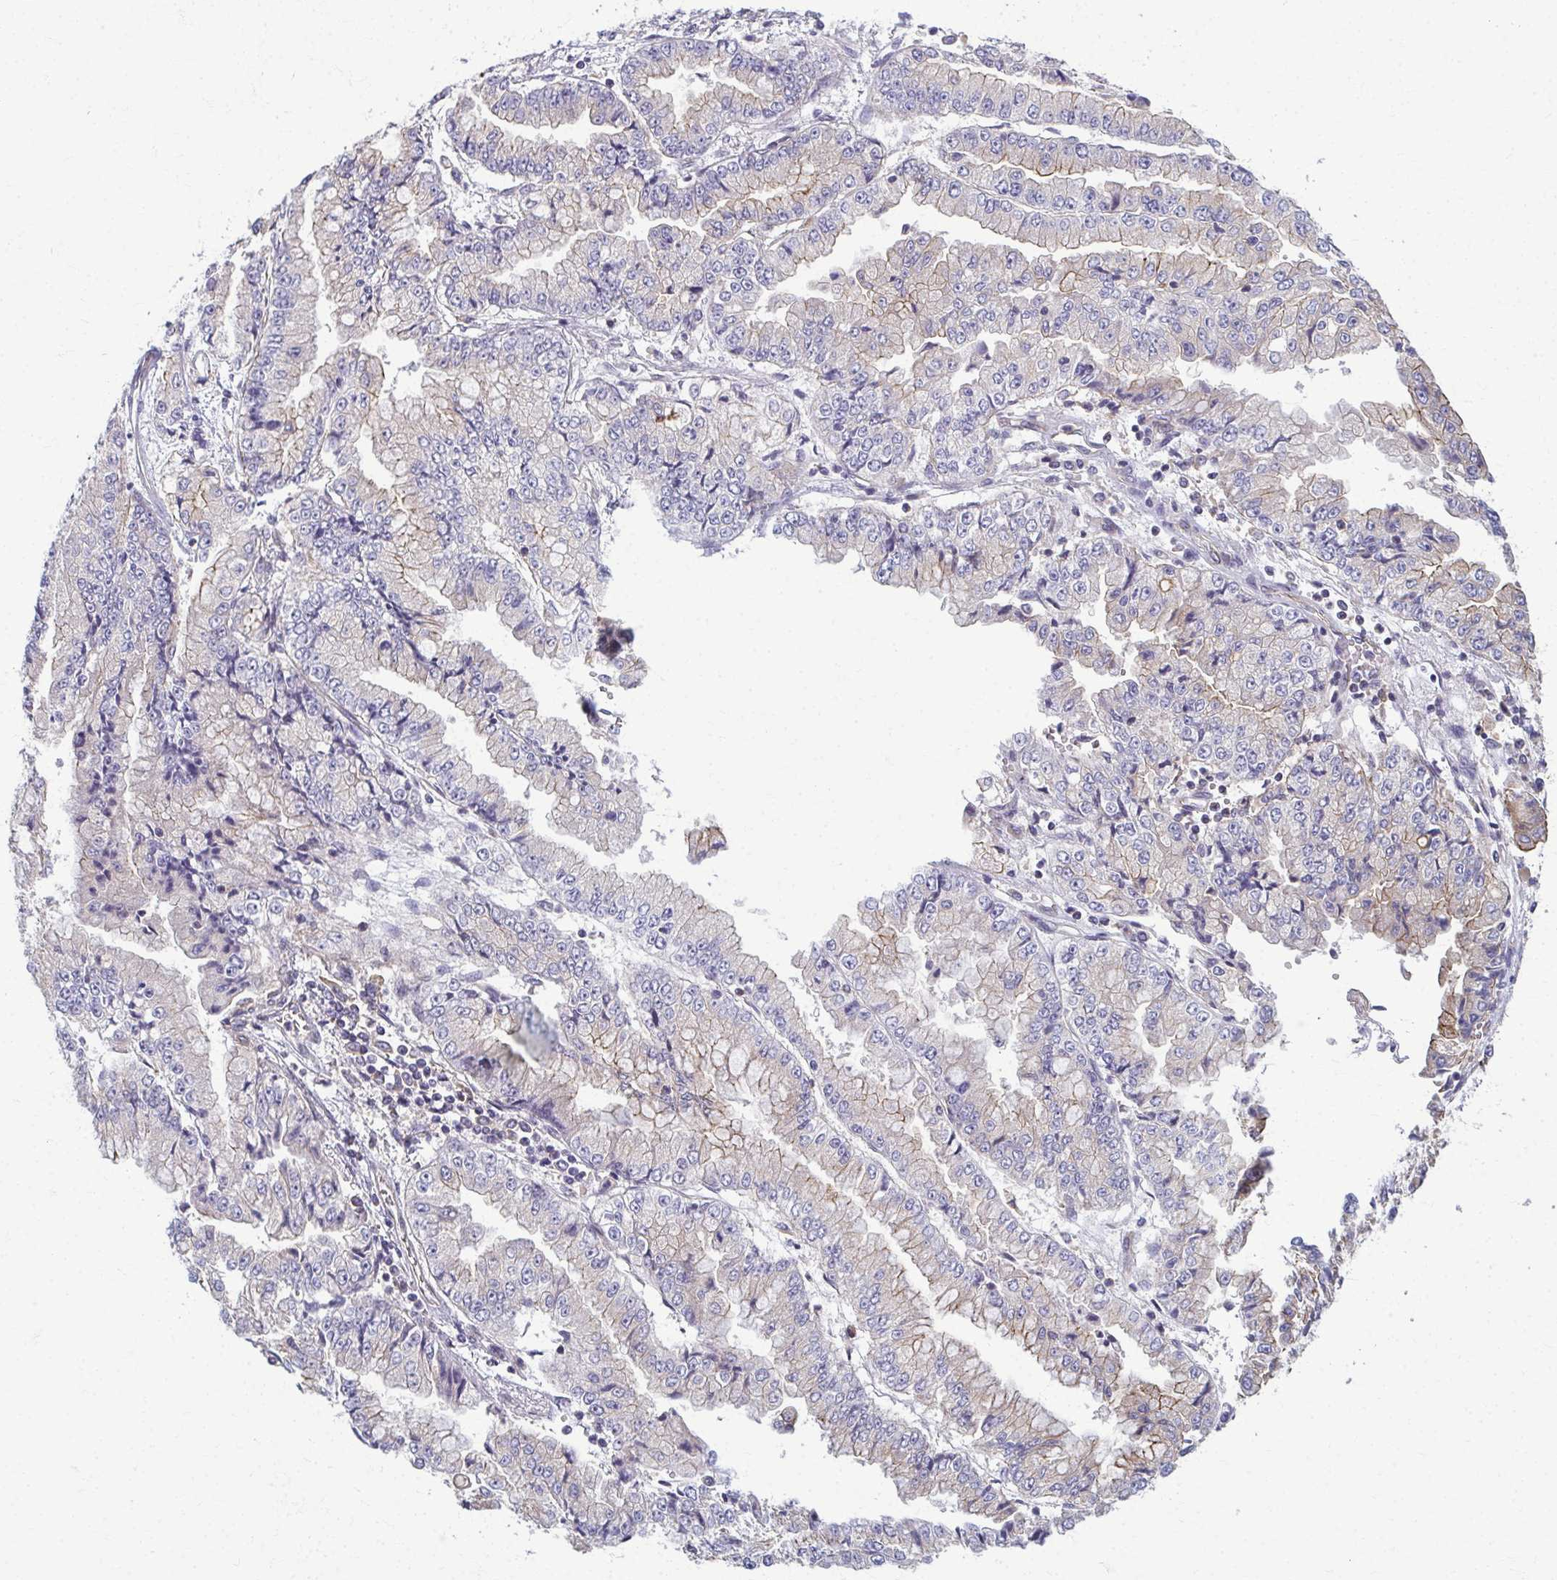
{"staining": {"intensity": "negative", "quantity": "none", "location": "none"}, "tissue": "stomach cancer", "cell_type": "Tumor cells", "image_type": "cancer", "snomed": [{"axis": "morphology", "description": "Adenocarcinoma, NOS"}, {"axis": "topography", "description": "Stomach, upper"}], "caption": "Stomach adenocarcinoma stained for a protein using IHC demonstrates no staining tumor cells.", "gene": "EID2B", "patient": {"sex": "female", "age": 74}}